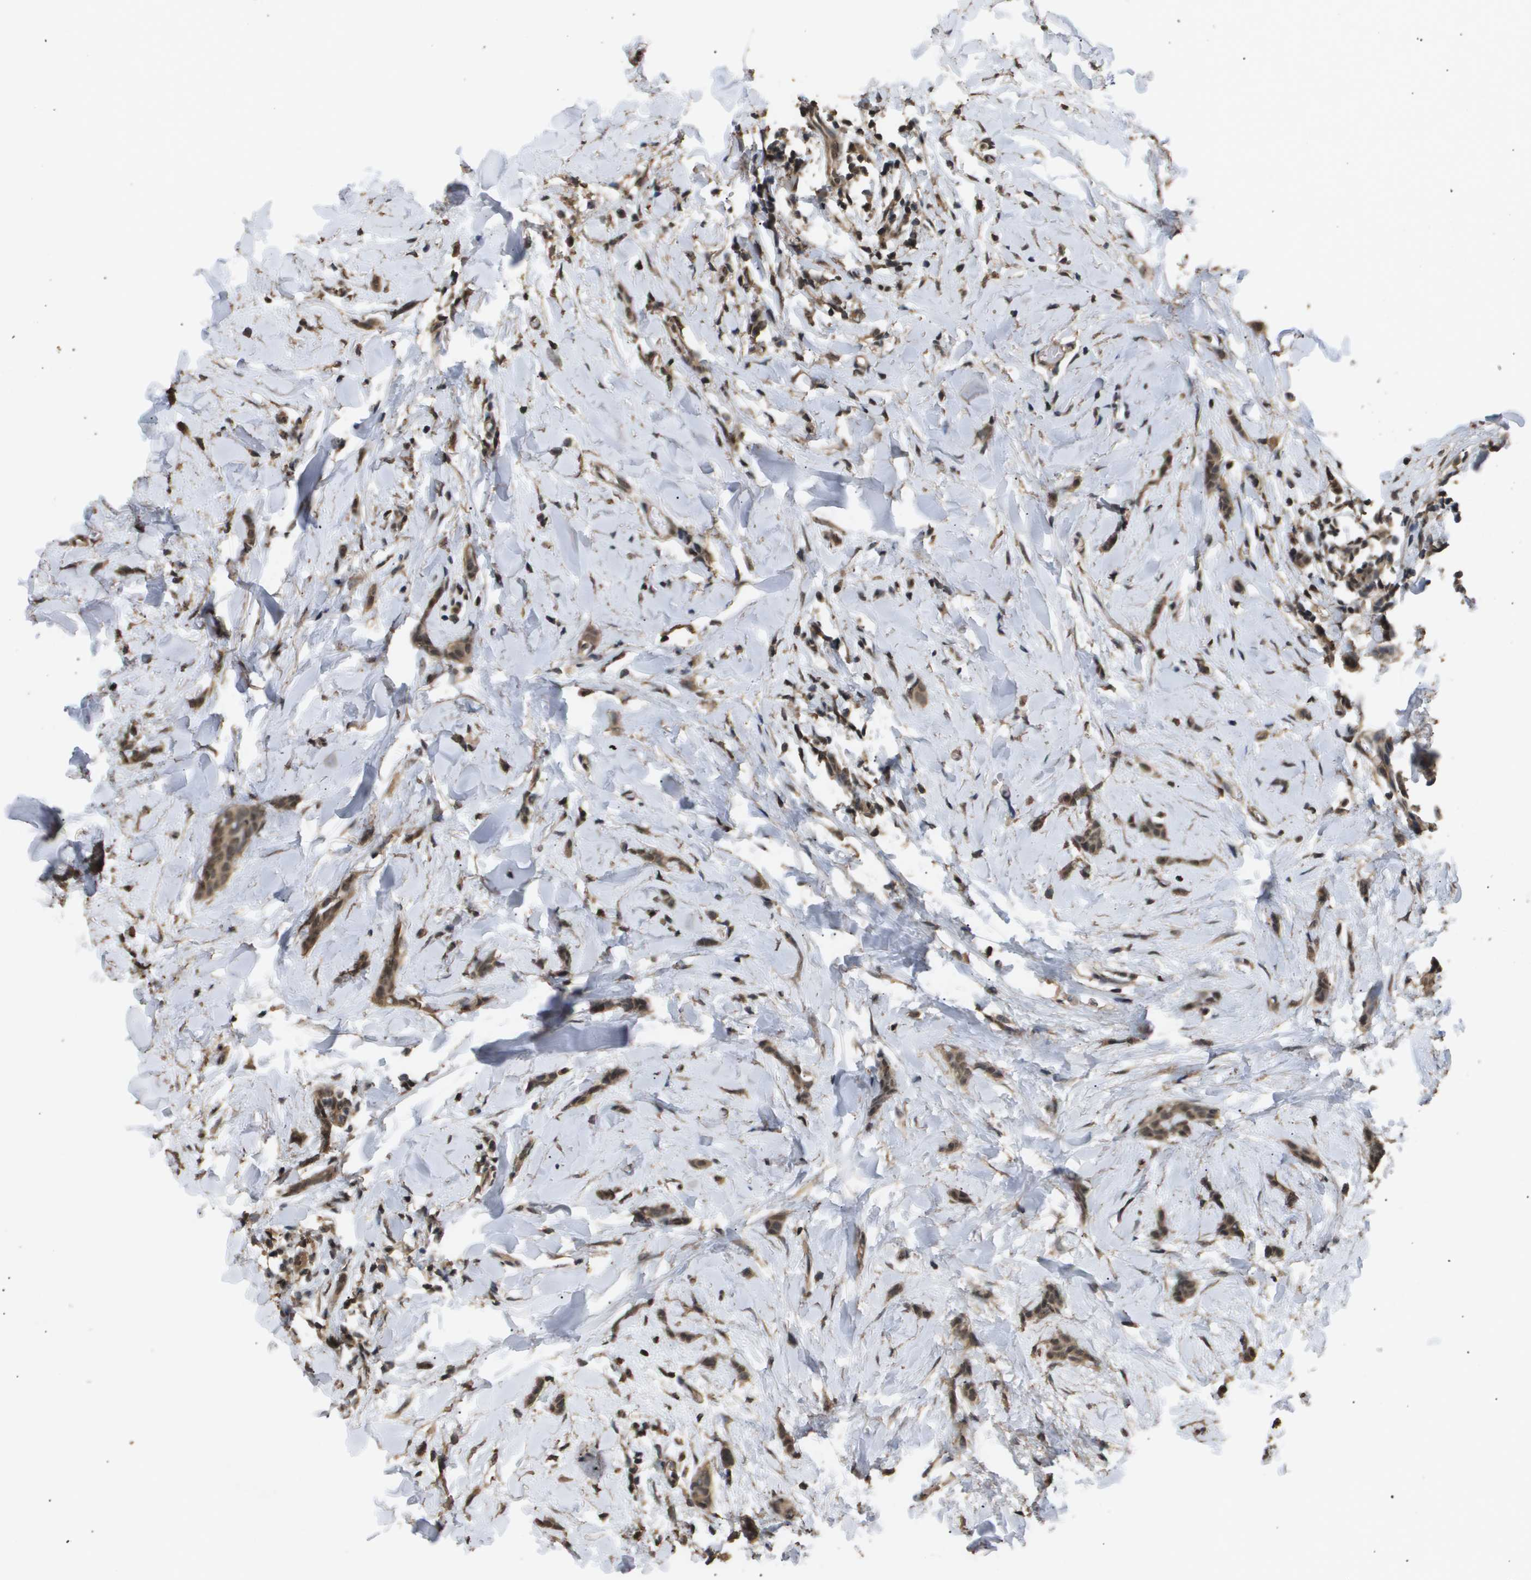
{"staining": {"intensity": "moderate", "quantity": ">75%", "location": "cytoplasmic/membranous,nuclear"}, "tissue": "breast cancer", "cell_type": "Tumor cells", "image_type": "cancer", "snomed": [{"axis": "morphology", "description": "Lobular carcinoma"}, {"axis": "topography", "description": "Skin"}, {"axis": "topography", "description": "Breast"}], "caption": "Immunohistochemical staining of human breast cancer exhibits medium levels of moderate cytoplasmic/membranous and nuclear staining in approximately >75% of tumor cells. (DAB (3,3'-diaminobenzidine) IHC, brown staining for protein, blue staining for nuclei).", "gene": "ING1", "patient": {"sex": "female", "age": 46}}